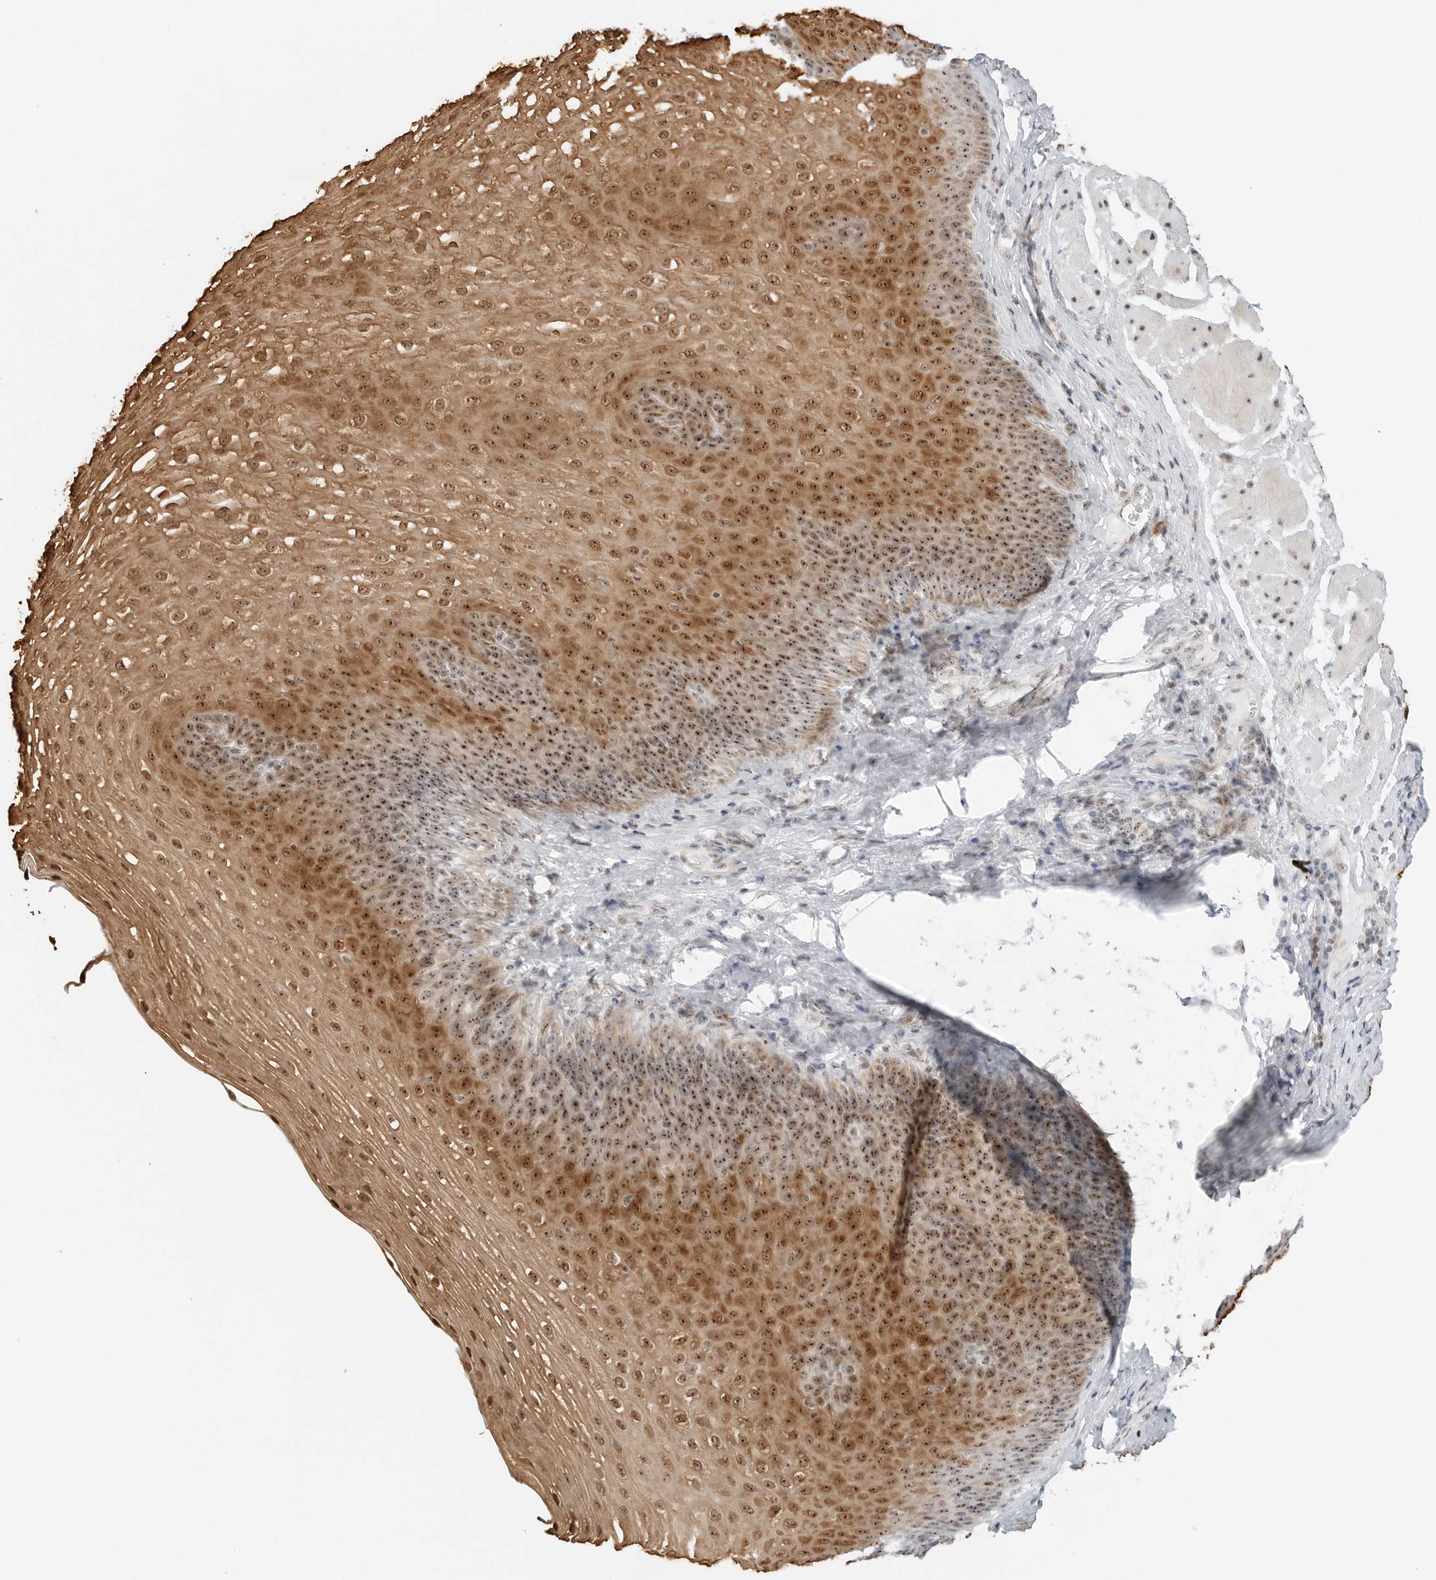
{"staining": {"intensity": "moderate", "quantity": ">75%", "location": "cytoplasmic/membranous,nuclear"}, "tissue": "esophagus", "cell_type": "Squamous epithelial cells", "image_type": "normal", "snomed": [{"axis": "morphology", "description": "Normal tissue, NOS"}, {"axis": "topography", "description": "Esophagus"}], "caption": "Immunohistochemistry (IHC) (DAB) staining of benign human esophagus demonstrates moderate cytoplasmic/membranous,nuclear protein staining in approximately >75% of squamous epithelial cells. The protein of interest is shown in brown color, while the nuclei are stained blue.", "gene": "RIMKLA", "patient": {"sex": "female", "age": 66}}